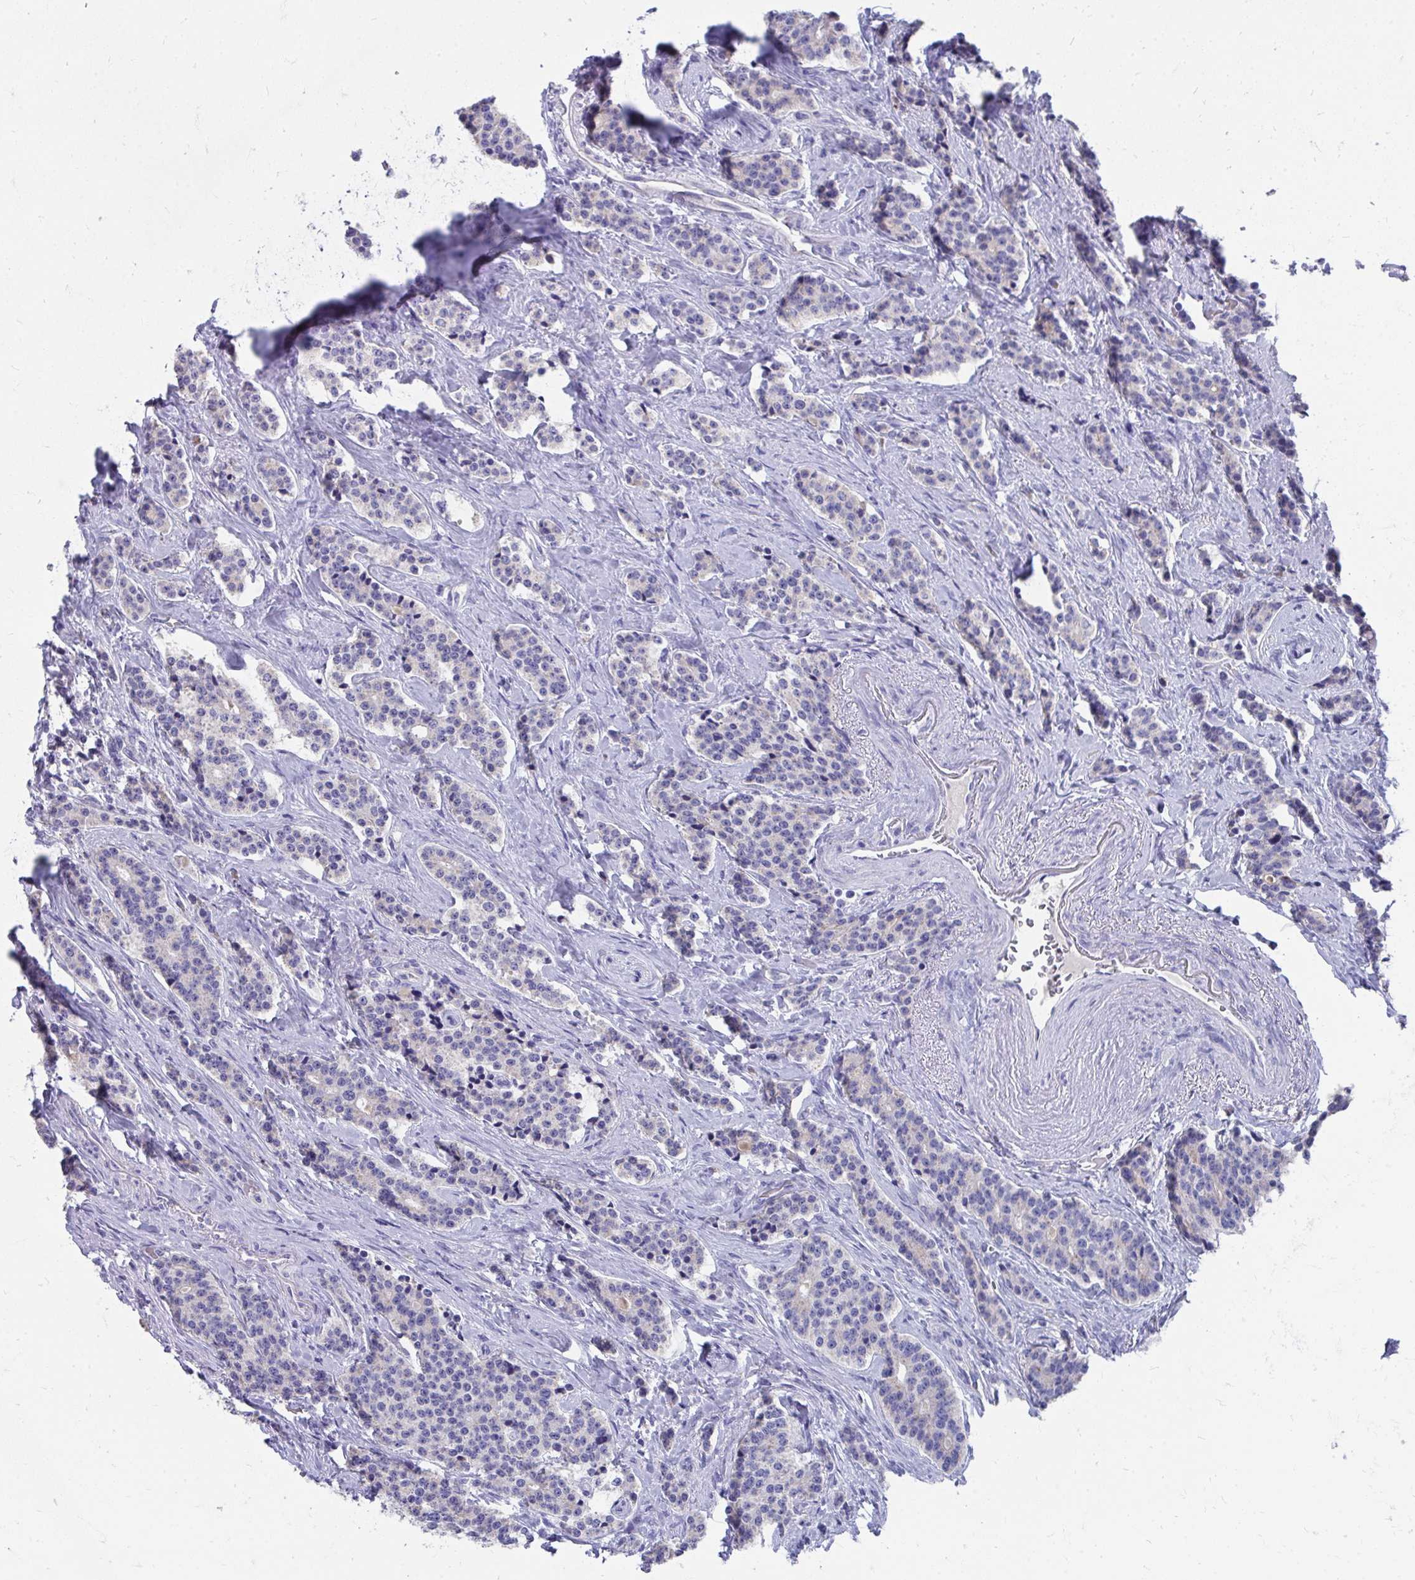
{"staining": {"intensity": "negative", "quantity": "none", "location": "none"}, "tissue": "carcinoid", "cell_type": "Tumor cells", "image_type": "cancer", "snomed": [{"axis": "morphology", "description": "Carcinoid, malignant, NOS"}, {"axis": "topography", "description": "Small intestine"}], "caption": "This image is of carcinoid stained with IHC to label a protein in brown with the nuclei are counter-stained blue. There is no positivity in tumor cells. The staining is performed using DAB (3,3'-diaminobenzidine) brown chromogen with nuclei counter-stained in using hematoxylin.", "gene": "TMPRSS2", "patient": {"sex": "female", "age": 73}}